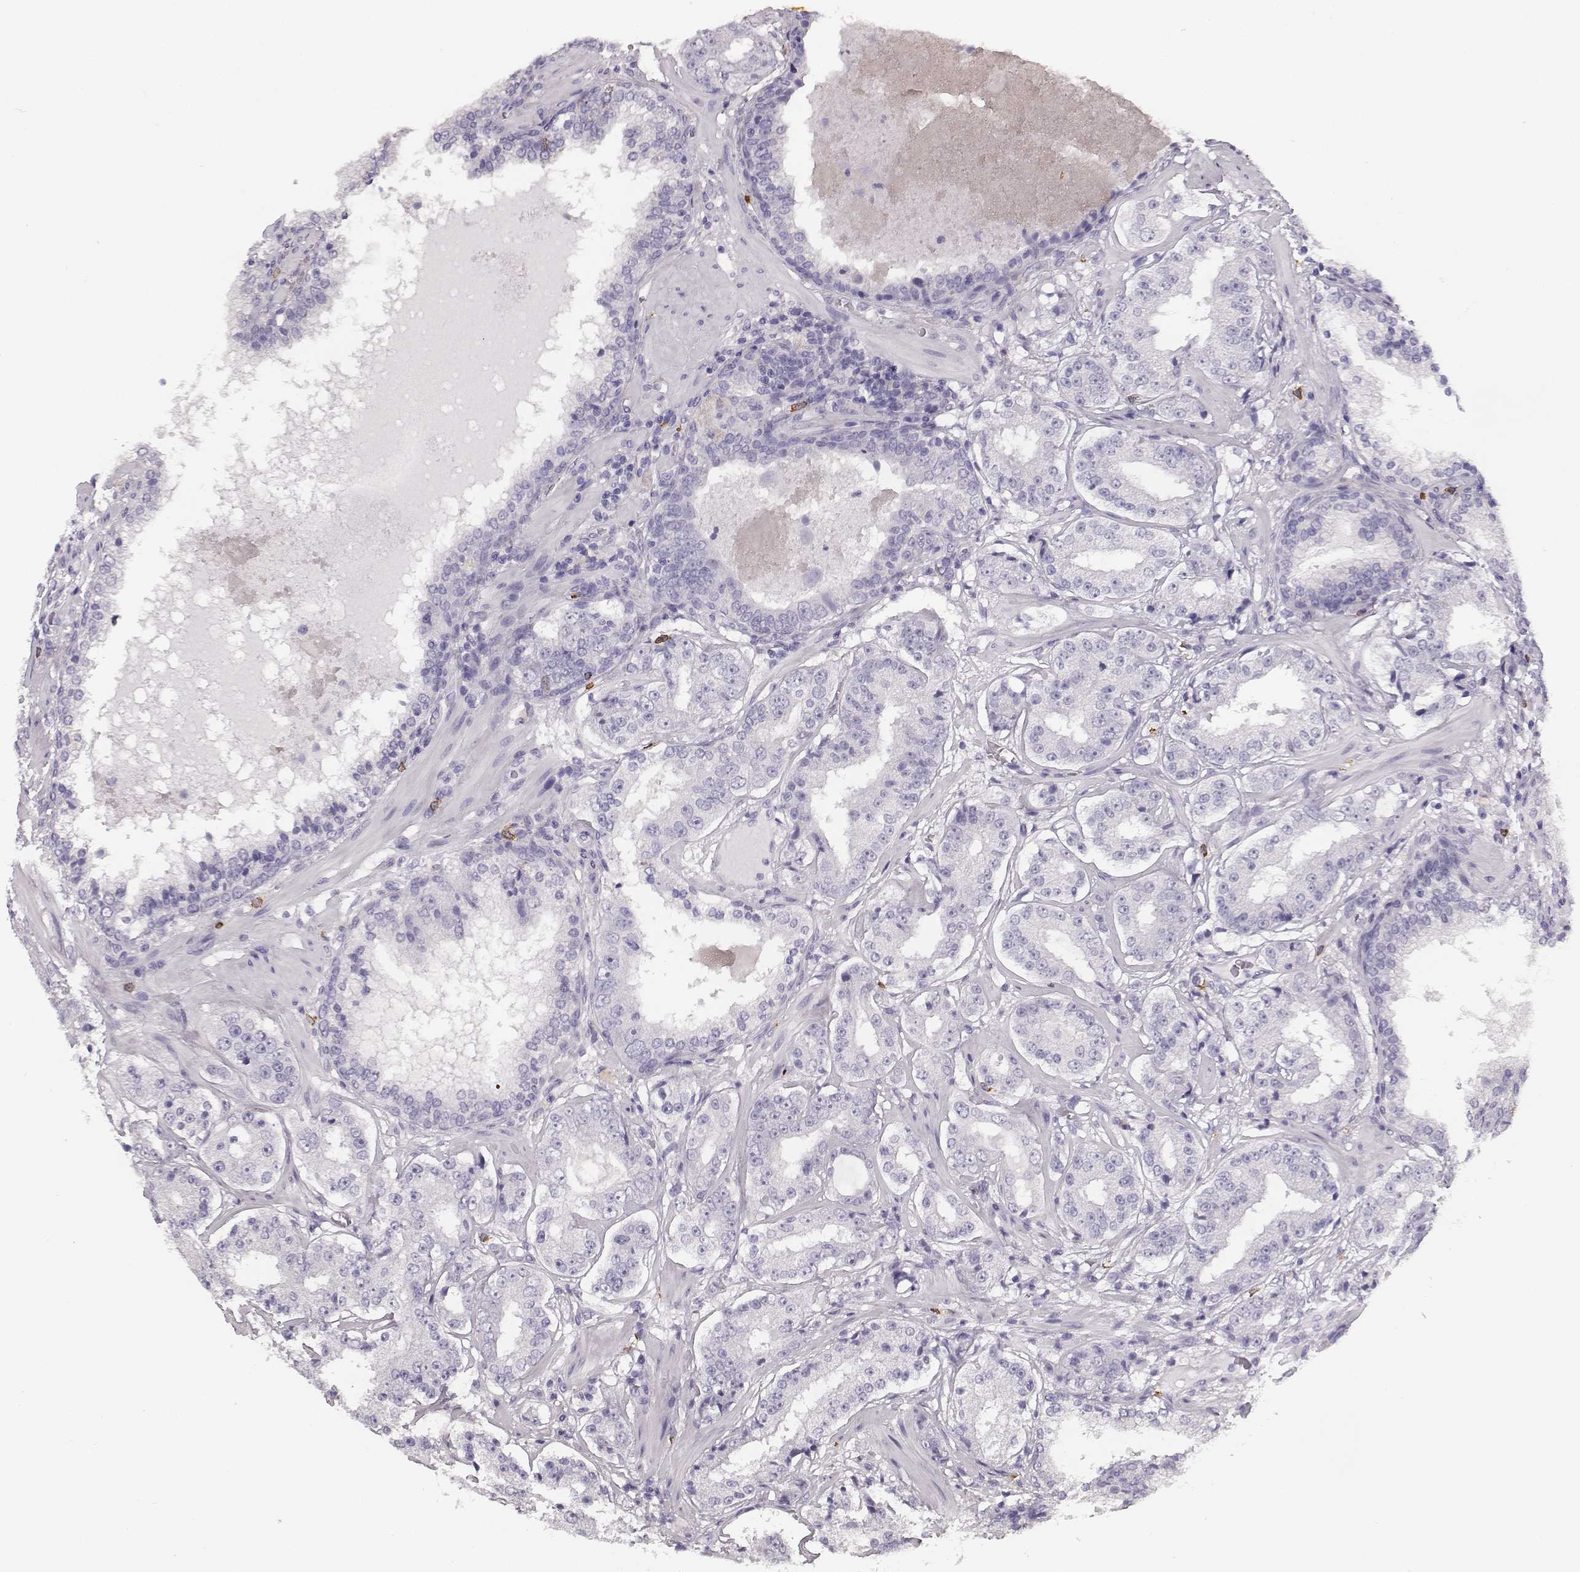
{"staining": {"intensity": "negative", "quantity": "none", "location": "none"}, "tissue": "prostate cancer", "cell_type": "Tumor cells", "image_type": "cancer", "snomed": [{"axis": "morphology", "description": "Adenocarcinoma, Low grade"}, {"axis": "topography", "description": "Prostate"}], "caption": "This is a image of immunohistochemistry (IHC) staining of prostate cancer (adenocarcinoma (low-grade)), which shows no staining in tumor cells.", "gene": "NPTXR", "patient": {"sex": "male", "age": 60}}